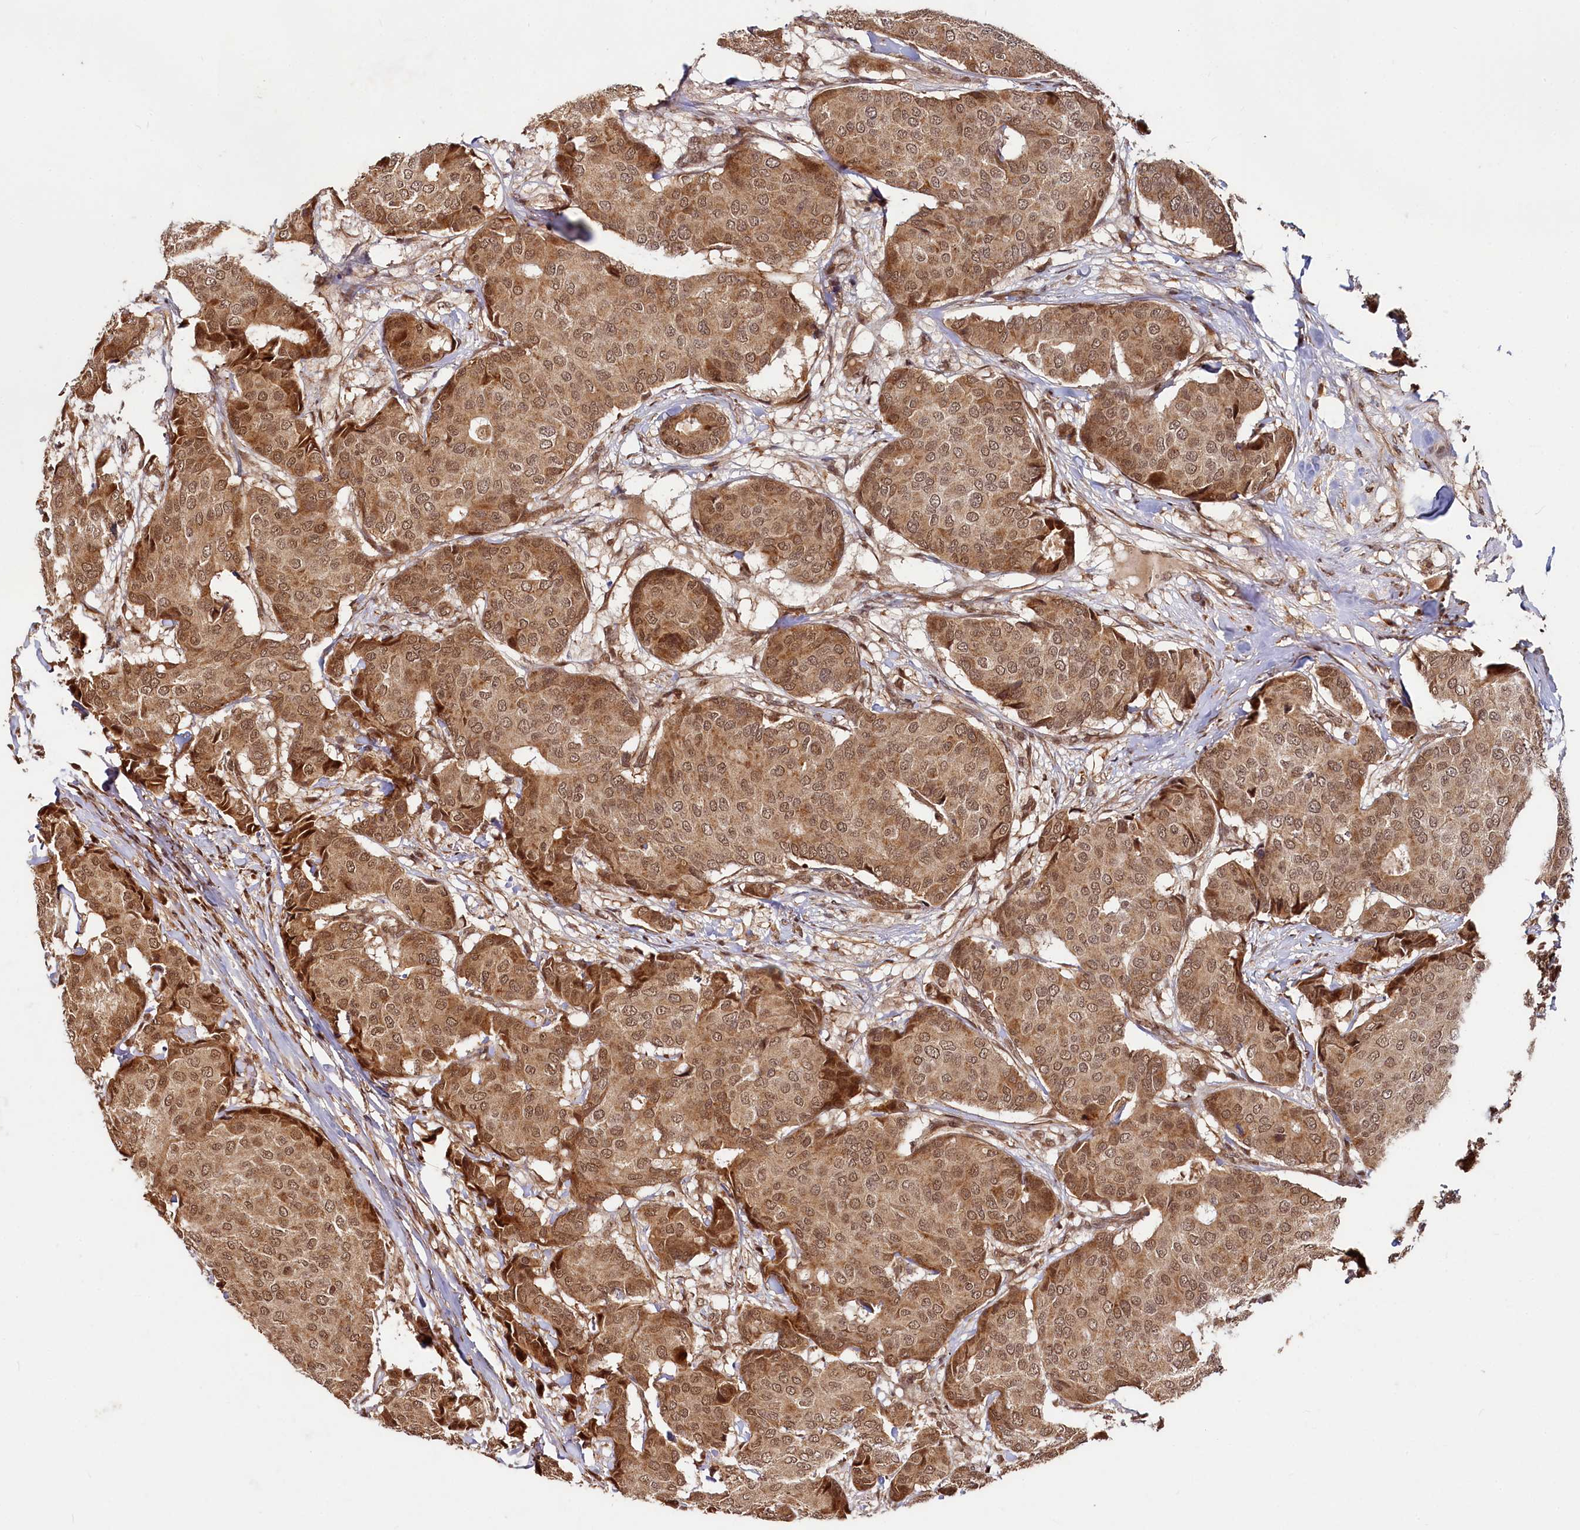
{"staining": {"intensity": "moderate", "quantity": ">75%", "location": "cytoplasmic/membranous,nuclear"}, "tissue": "breast cancer", "cell_type": "Tumor cells", "image_type": "cancer", "snomed": [{"axis": "morphology", "description": "Duct carcinoma"}, {"axis": "topography", "description": "Breast"}], "caption": "Approximately >75% of tumor cells in human breast invasive ductal carcinoma reveal moderate cytoplasmic/membranous and nuclear protein staining as visualized by brown immunohistochemical staining.", "gene": "TRIM23", "patient": {"sex": "female", "age": 75}}